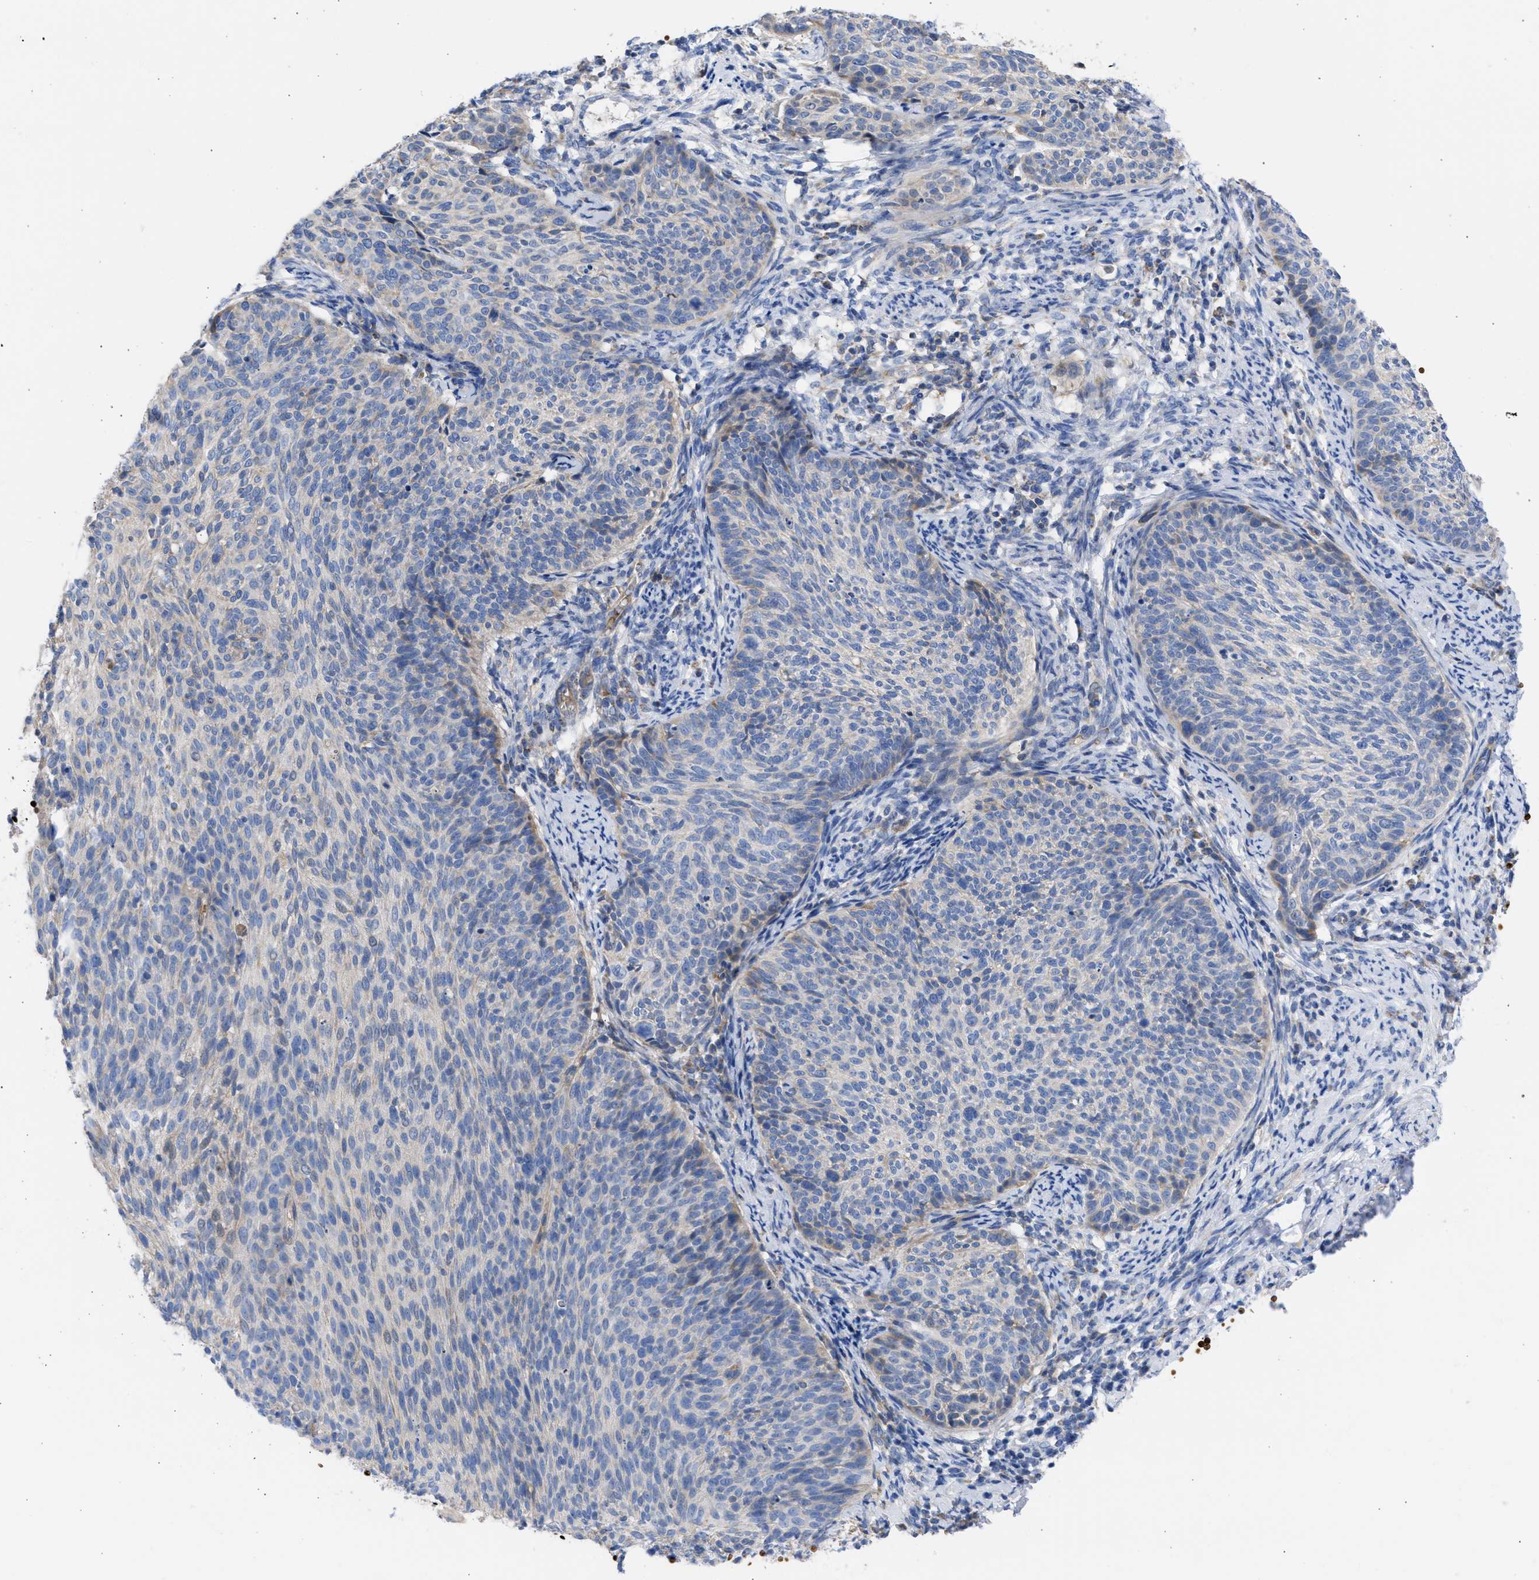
{"staining": {"intensity": "moderate", "quantity": "<25%", "location": "cytoplasmic/membranous"}, "tissue": "cervical cancer", "cell_type": "Tumor cells", "image_type": "cancer", "snomed": [{"axis": "morphology", "description": "Squamous cell carcinoma, NOS"}, {"axis": "topography", "description": "Cervix"}], "caption": "A histopathology image showing moderate cytoplasmic/membranous positivity in approximately <25% of tumor cells in cervical cancer, as visualized by brown immunohistochemical staining.", "gene": "BTG3", "patient": {"sex": "female", "age": 70}}